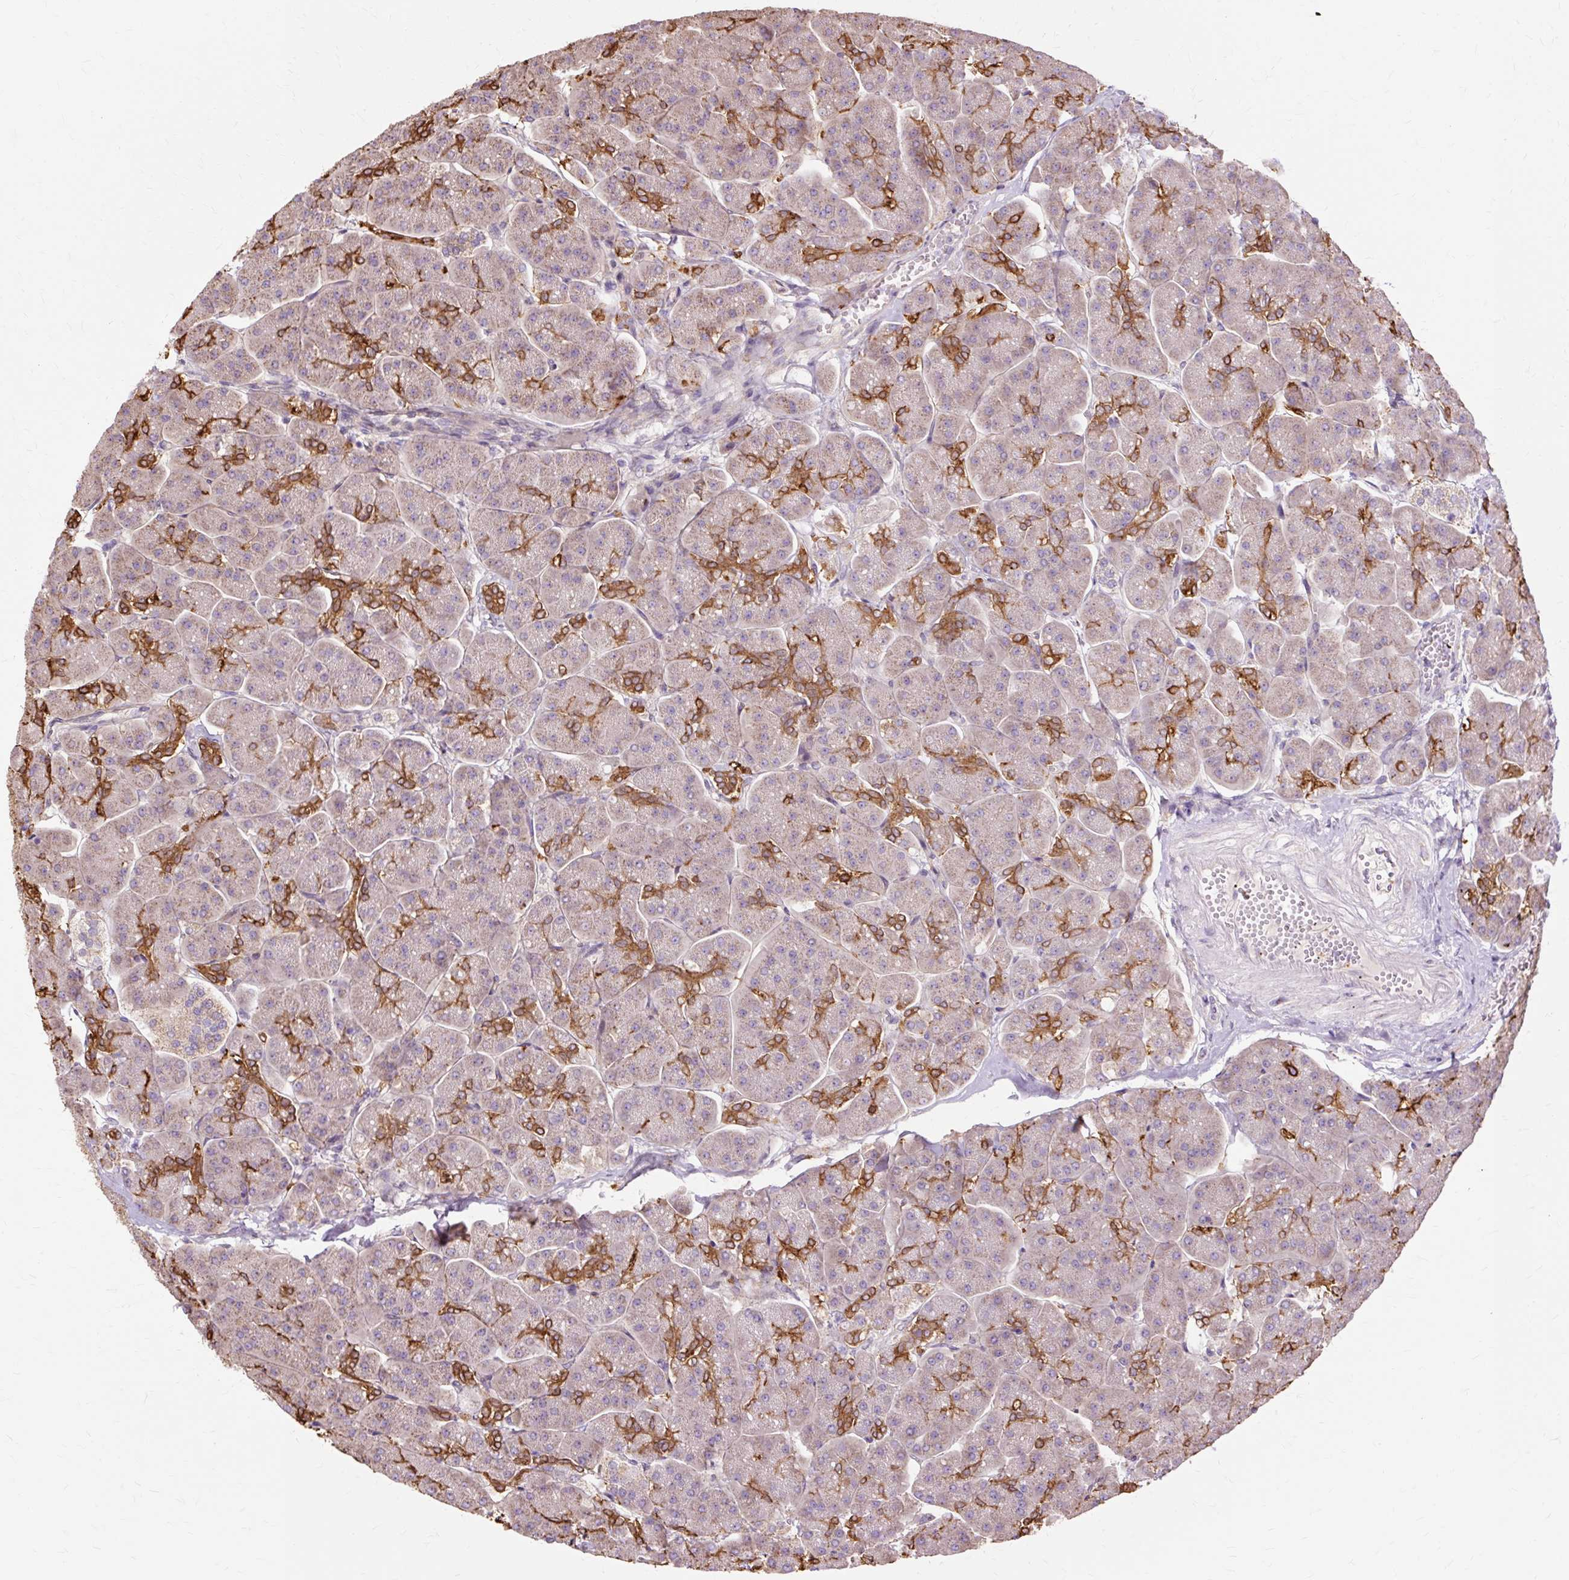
{"staining": {"intensity": "strong", "quantity": "25%-75%", "location": "cytoplasmic/membranous"}, "tissue": "pancreas", "cell_type": "Exocrine glandular cells", "image_type": "normal", "snomed": [{"axis": "morphology", "description": "Normal tissue, NOS"}, {"axis": "topography", "description": "Pancreas"}, {"axis": "topography", "description": "Peripheral nerve tissue"}], "caption": "Brown immunohistochemical staining in unremarkable human pancreas exhibits strong cytoplasmic/membranous positivity in about 25%-75% of exocrine glandular cells. (DAB = brown stain, brightfield microscopy at high magnification).", "gene": "PDZD2", "patient": {"sex": "male", "age": 54}}